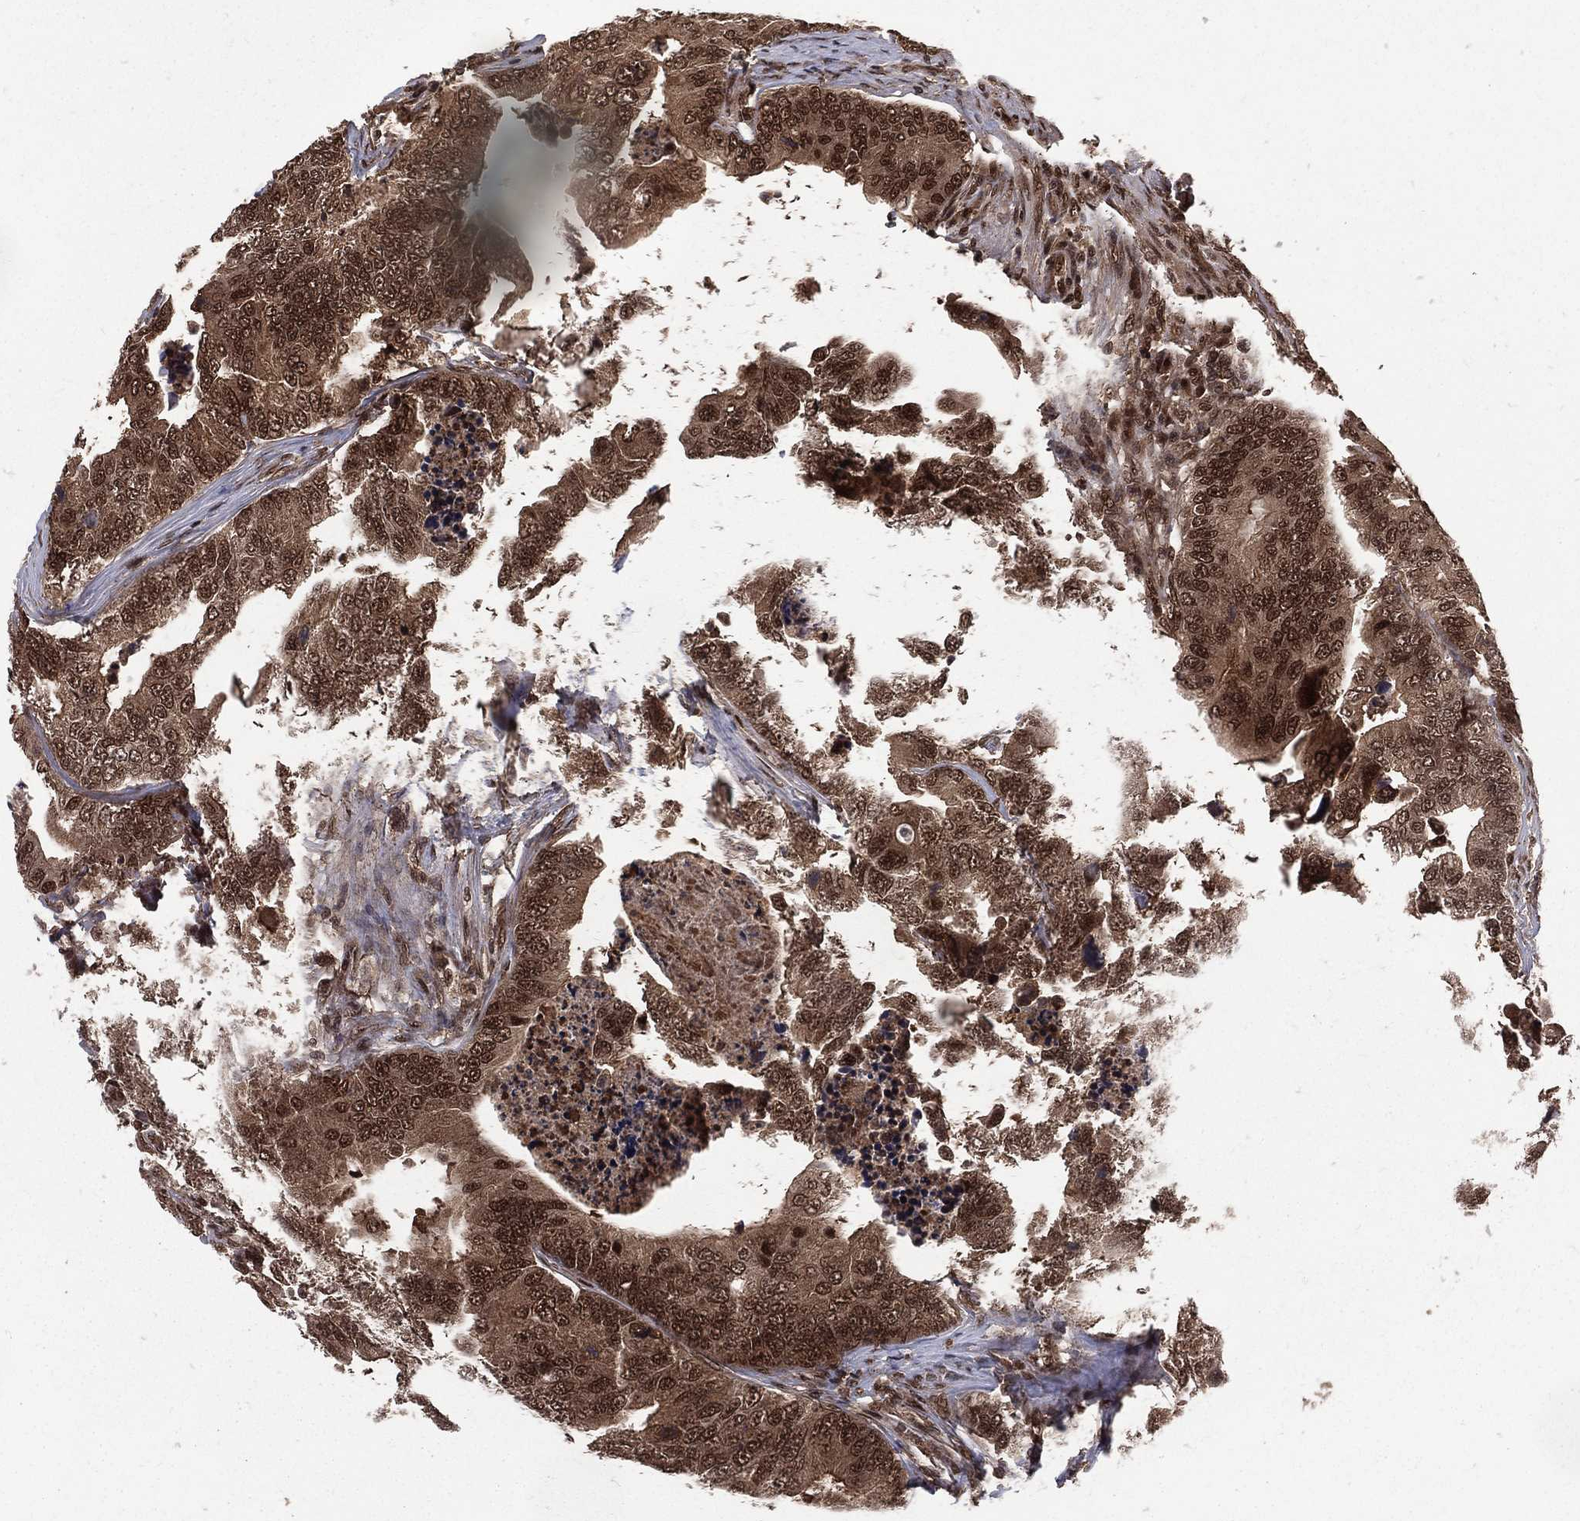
{"staining": {"intensity": "strong", "quantity": "<25%", "location": "cytoplasmic/membranous,nuclear"}, "tissue": "colorectal cancer", "cell_type": "Tumor cells", "image_type": "cancer", "snomed": [{"axis": "morphology", "description": "Adenocarcinoma, NOS"}, {"axis": "topography", "description": "Colon"}], "caption": "A photomicrograph showing strong cytoplasmic/membranous and nuclear staining in approximately <25% of tumor cells in colorectal cancer (adenocarcinoma), as visualized by brown immunohistochemical staining.", "gene": "COPS4", "patient": {"sex": "female", "age": 72}}